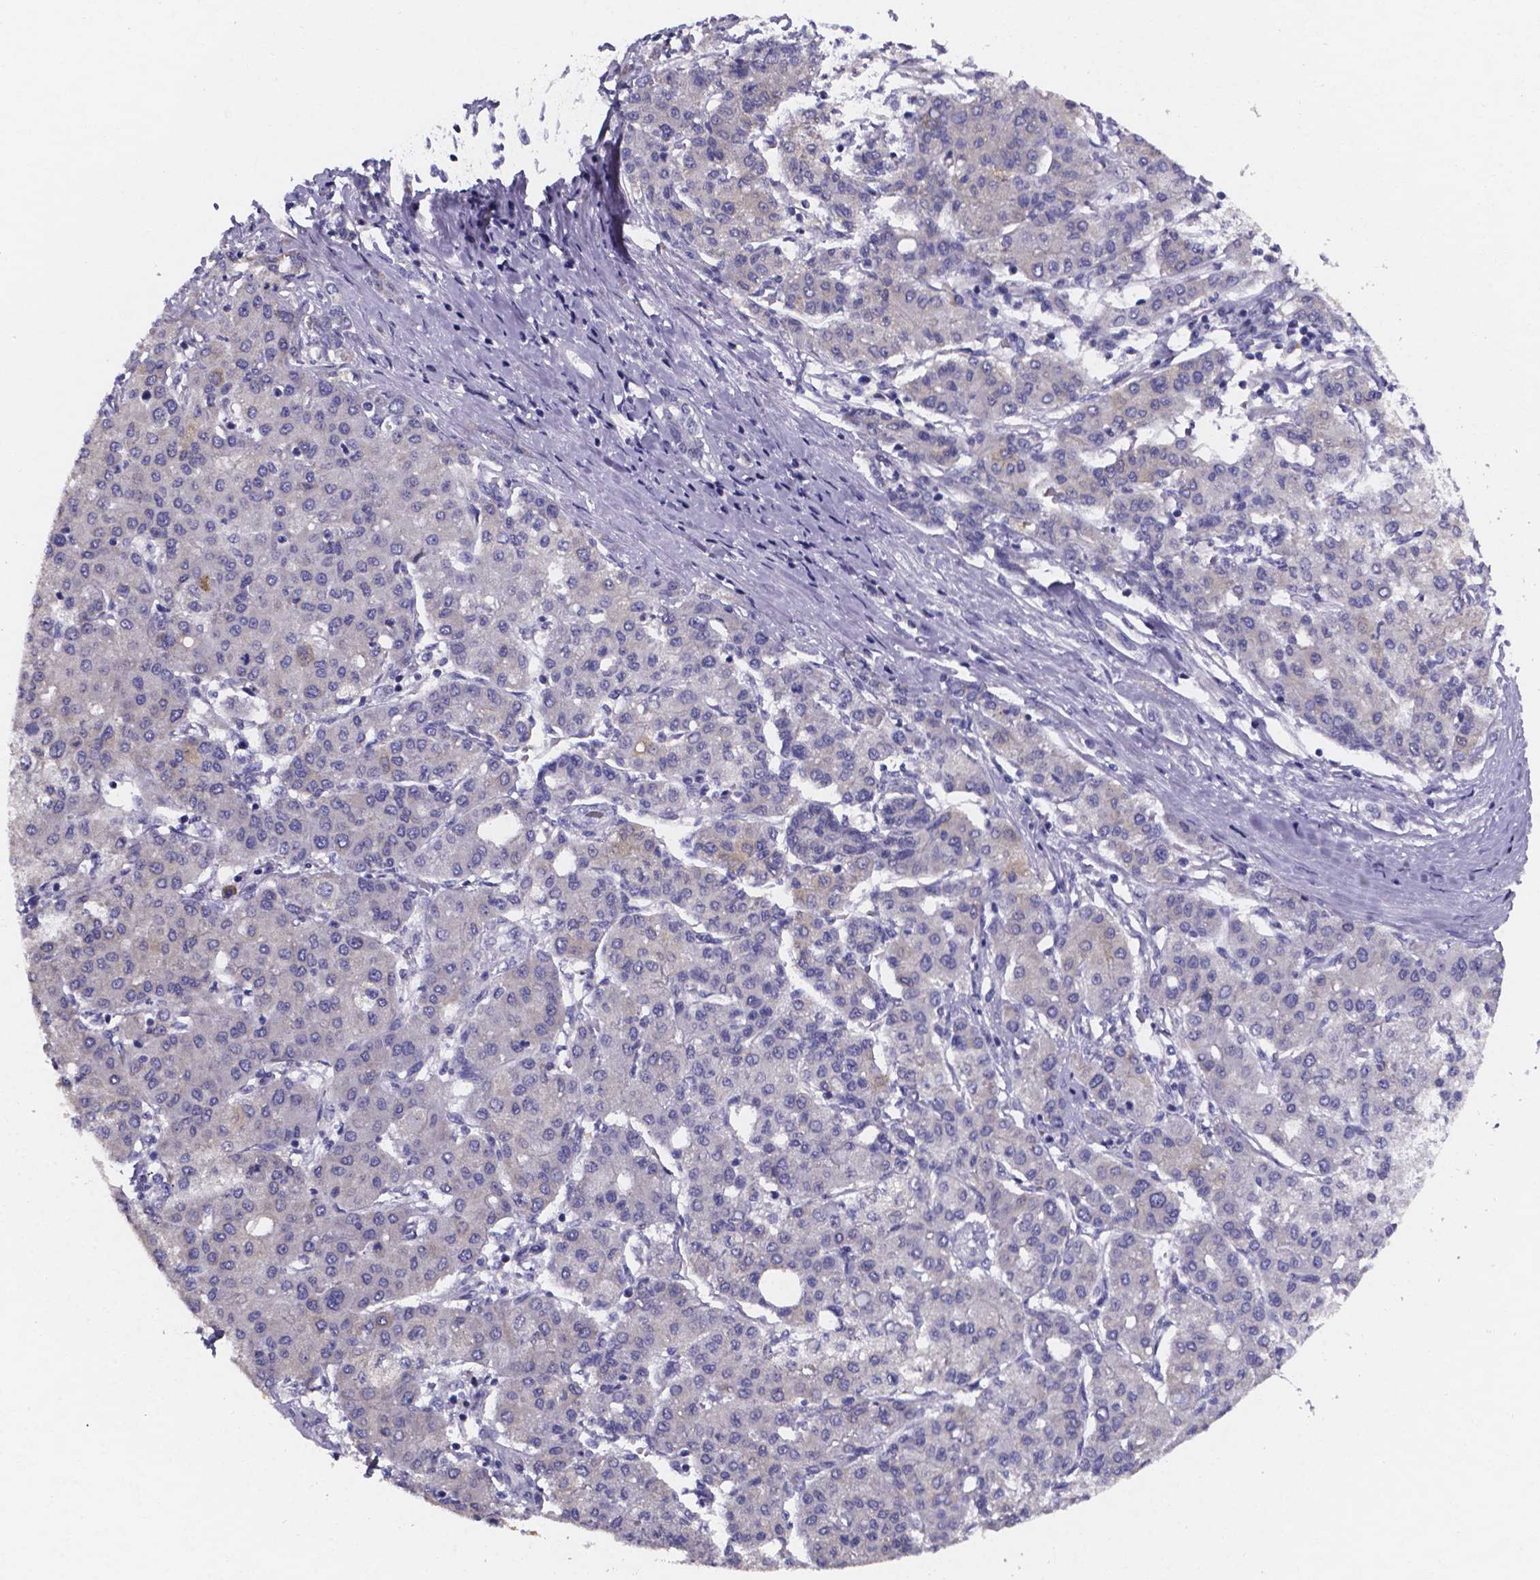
{"staining": {"intensity": "negative", "quantity": "none", "location": "none"}, "tissue": "liver cancer", "cell_type": "Tumor cells", "image_type": "cancer", "snomed": [{"axis": "morphology", "description": "Carcinoma, Hepatocellular, NOS"}, {"axis": "topography", "description": "Liver"}], "caption": "Tumor cells are negative for brown protein staining in liver cancer. (Immunohistochemistry (ihc), brightfield microscopy, high magnification).", "gene": "PAH", "patient": {"sex": "male", "age": 65}}